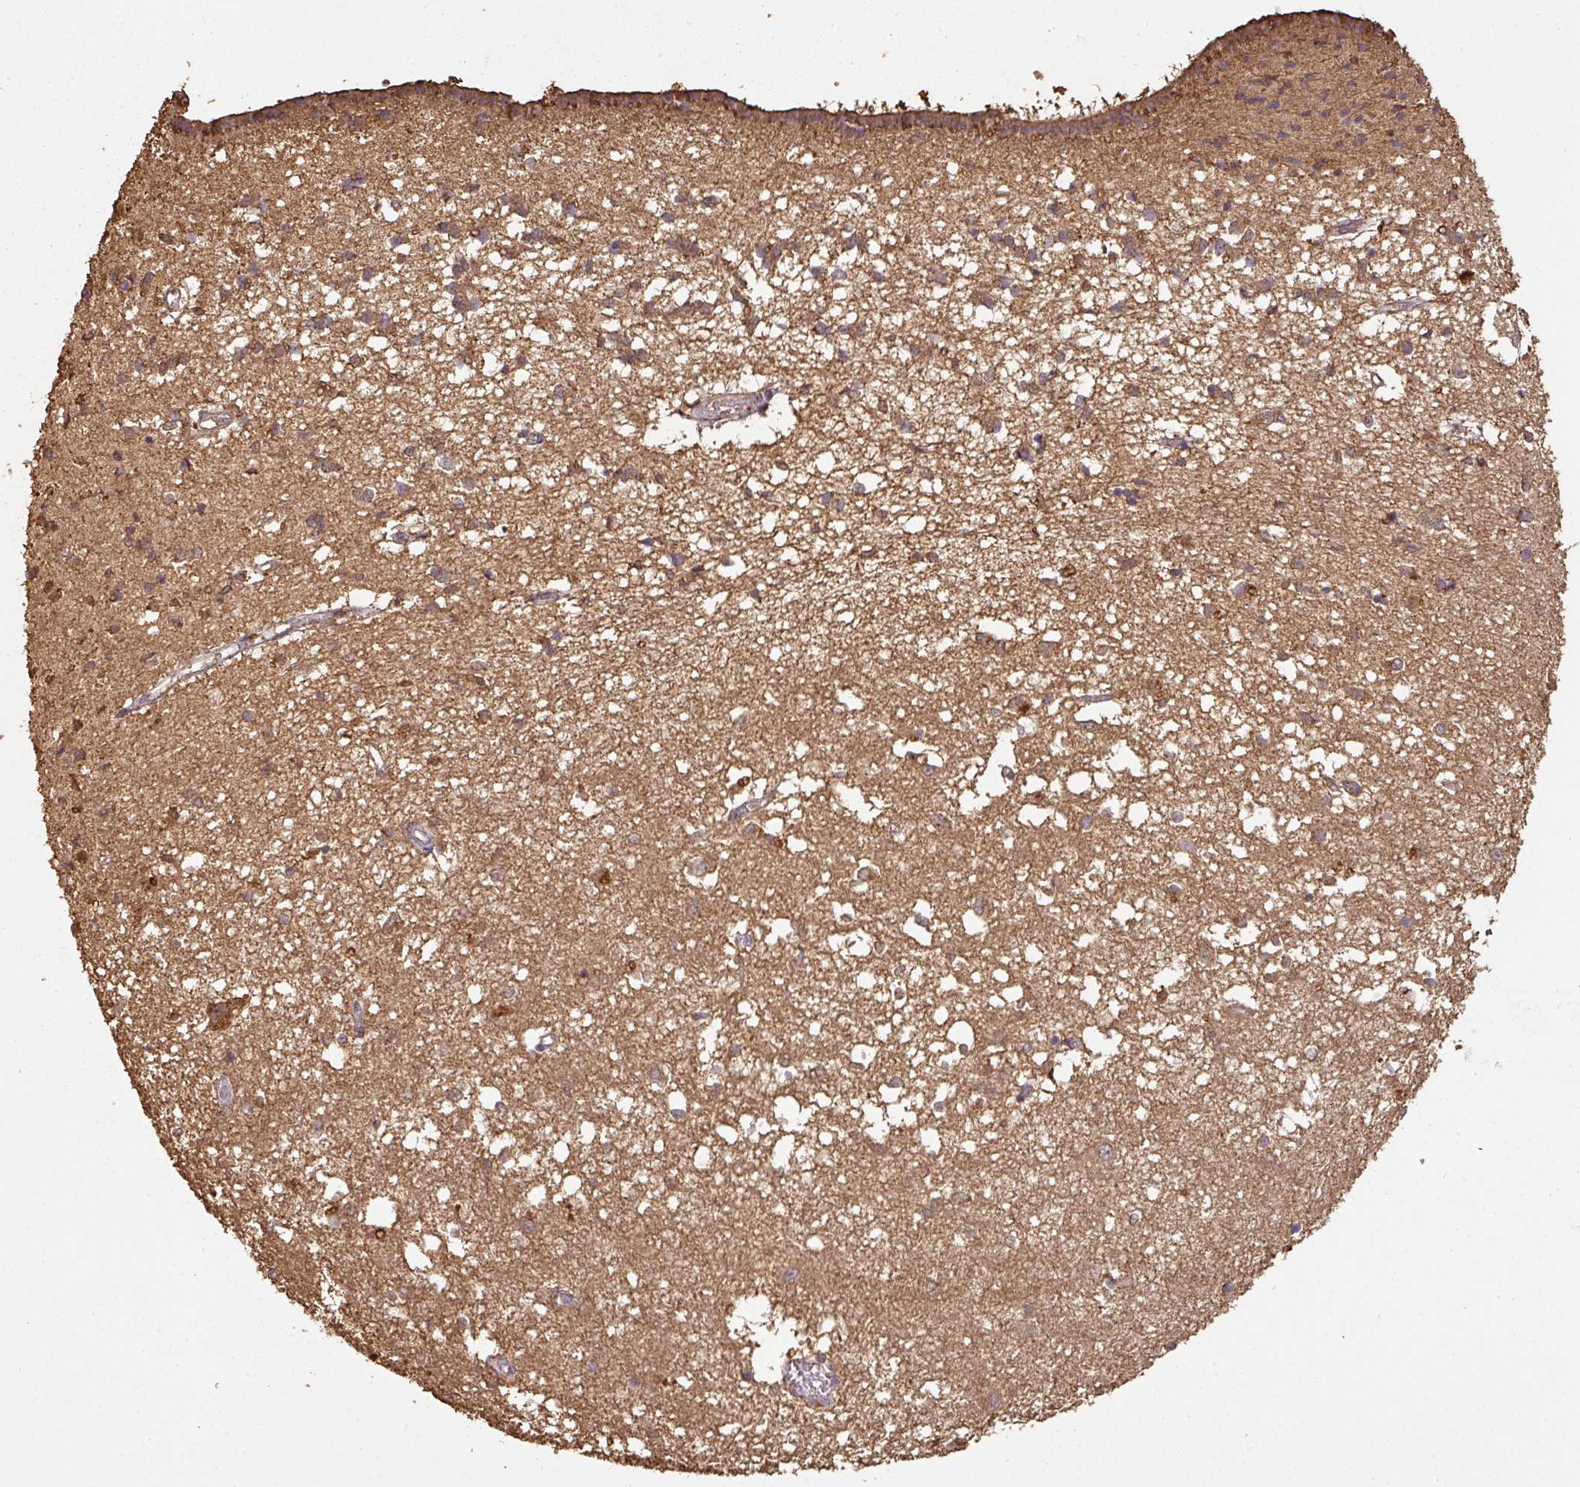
{"staining": {"intensity": "moderate", "quantity": "<25%", "location": "cytoplasmic/membranous"}, "tissue": "caudate", "cell_type": "Glial cells", "image_type": "normal", "snomed": [{"axis": "morphology", "description": "Normal tissue, NOS"}, {"axis": "topography", "description": "Lateral ventricle wall"}], "caption": "Protein staining by immunohistochemistry (IHC) reveals moderate cytoplasmic/membranous staining in approximately <25% of glial cells in benign caudate. (Brightfield microscopy of DAB IHC at high magnification).", "gene": "ATAT1", "patient": {"sex": "male", "age": 70}}